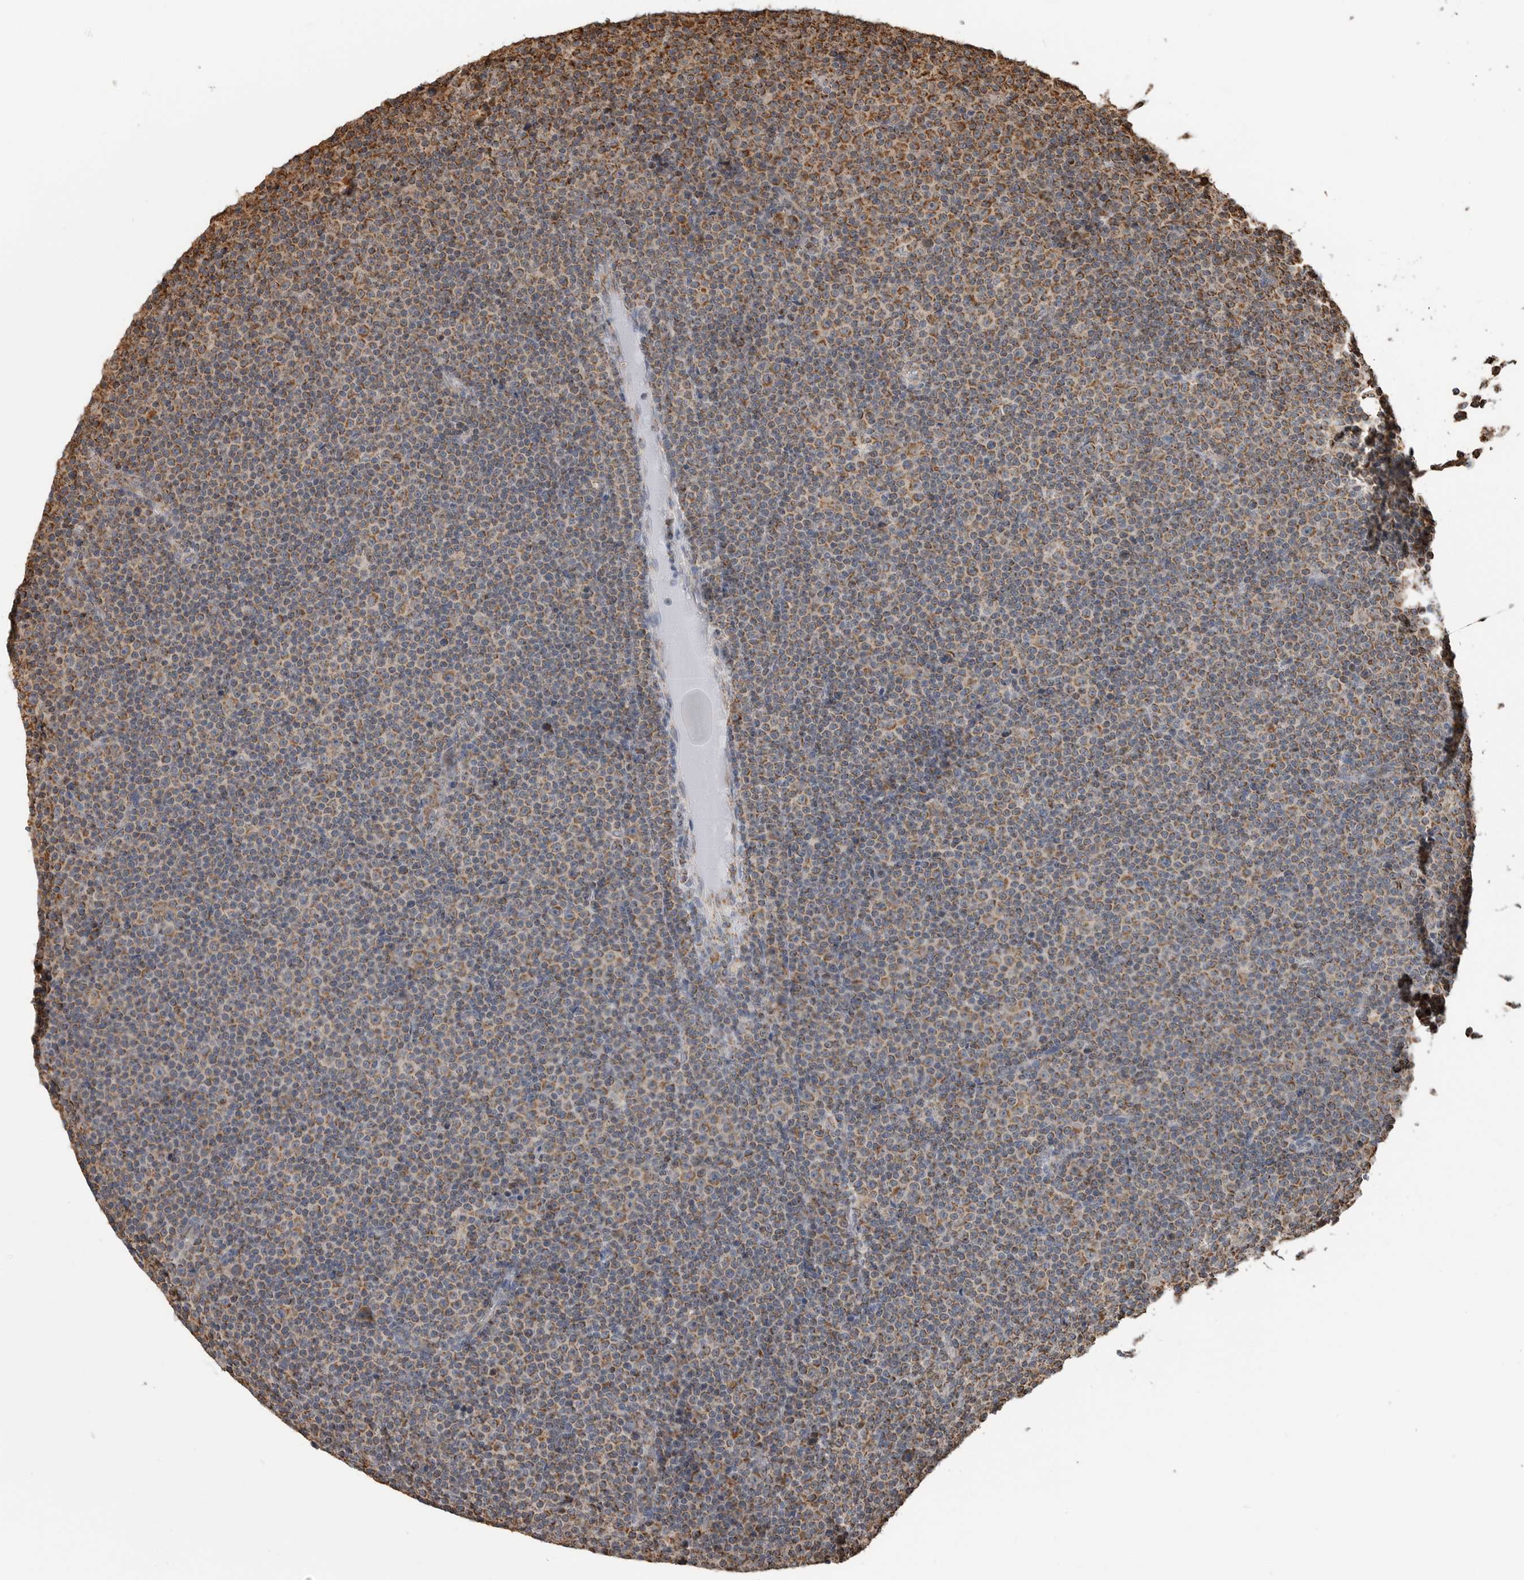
{"staining": {"intensity": "moderate", "quantity": ">75%", "location": "cytoplasmic/membranous"}, "tissue": "lymphoma", "cell_type": "Tumor cells", "image_type": "cancer", "snomed": [{"axis": "morphology", "description": "Malignant lymphoma, non-Hodgkin's type, Low grade"}, {"axis": "topography", "description": "Lymph node"}], "caption": "Approximately >75% of tumor cells in human lymphoma show moderate cytoplasmic/membranous protein expression as visualized by brown immunohistochemical staining.", "gene": "GCNT2", "patient": {"sex": "female", "age": 67}}